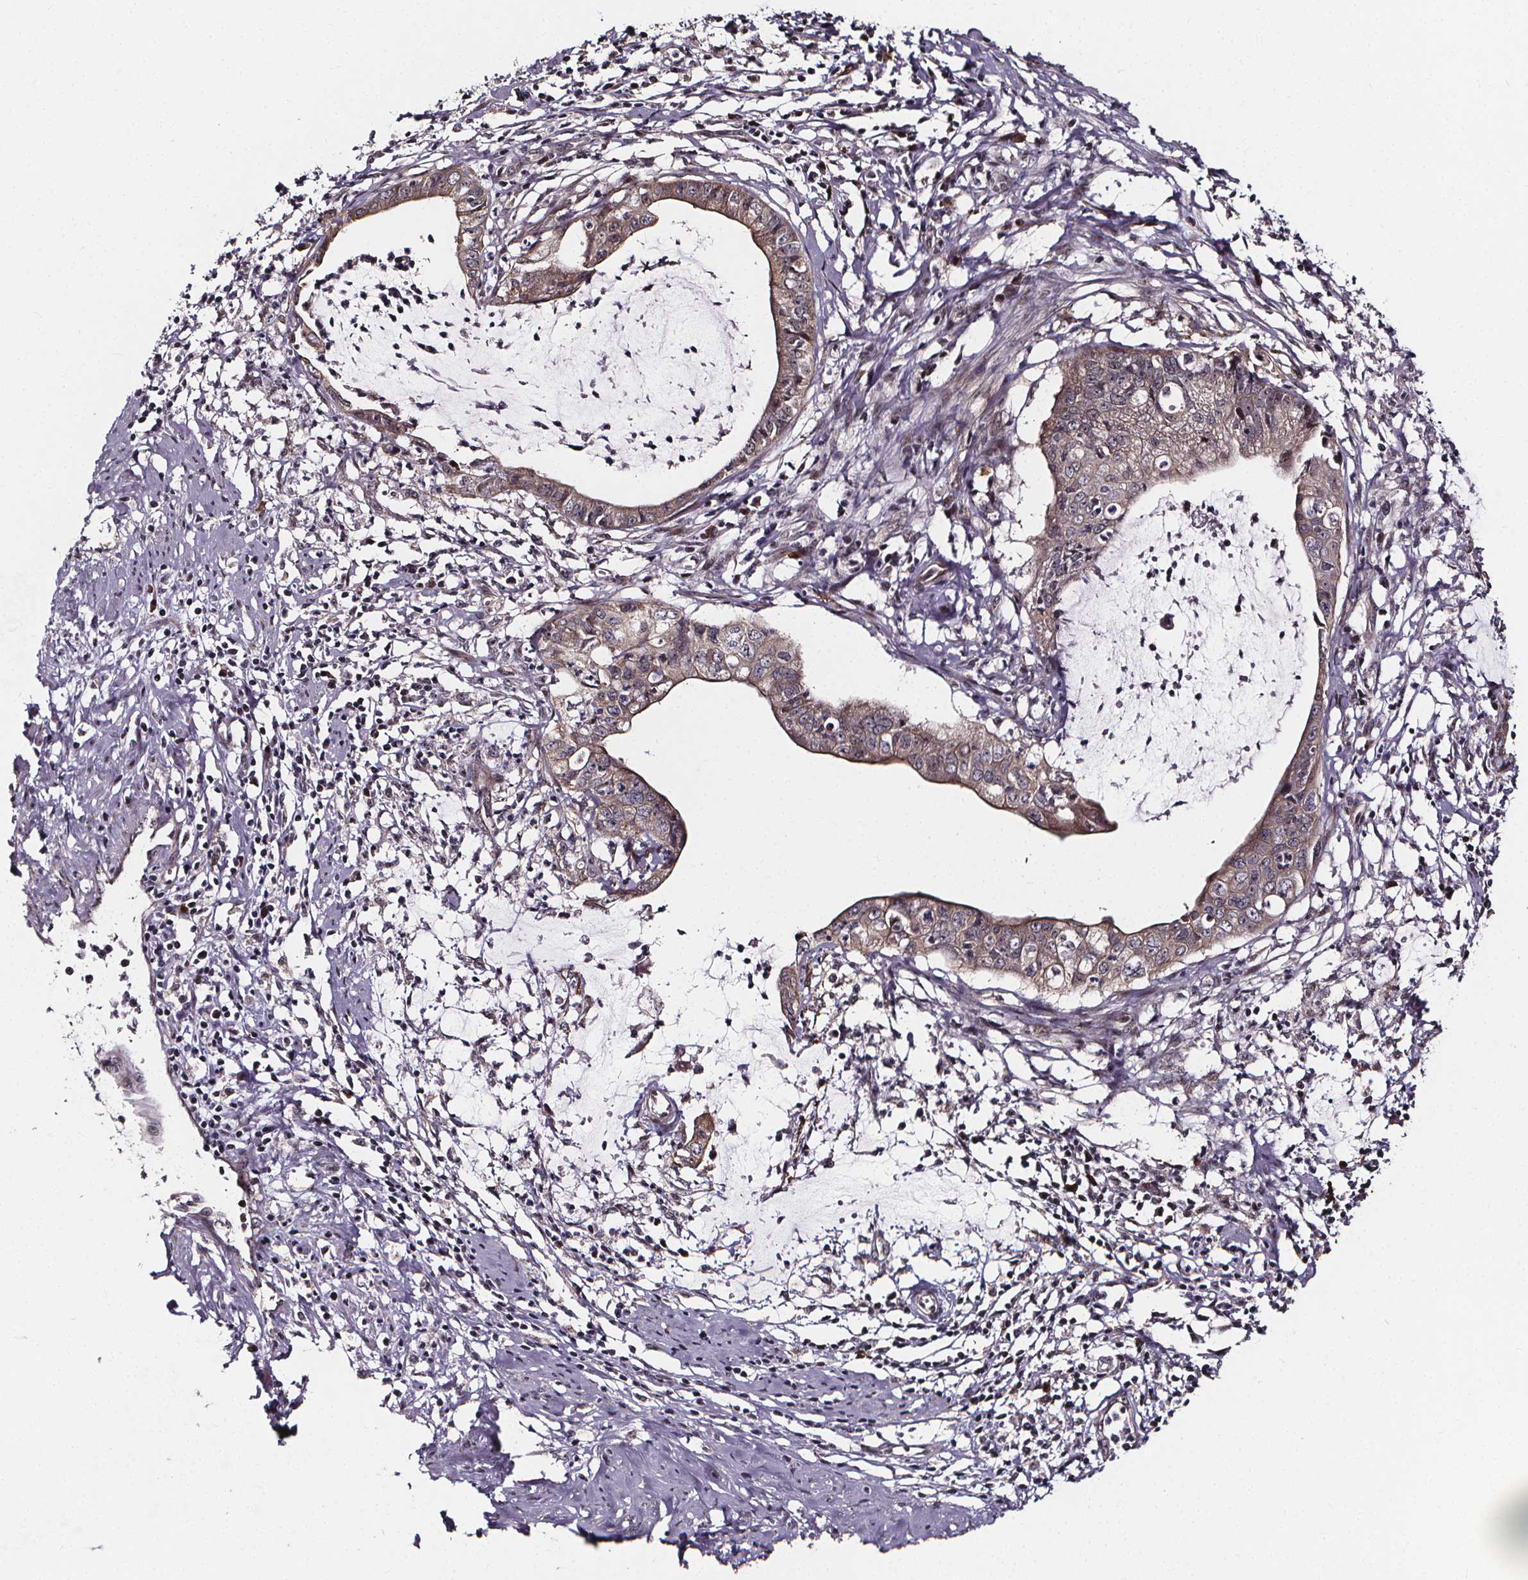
{"staining": {"intensity": "weak", "quantity": "<25%", "location": "cytoplasmic/membranous"}, "tissue": "cervical cancer", "cell_type": "Tumor cells", "image_type": "cancer", "snomed": [{"axis": "morphology", "description": "Normal tissue, NOS"}, {"axis": "morphology", "description": "Adenocarcinoma, NOS"}, {"axis": "topography", "description": "Cervix"}], "caption": "There is no significant expression in tumor cells of cervical cancer (adenocarcinoma).", "gene": "DDIT3", "patient": {"sex": "female", "age": 38}}